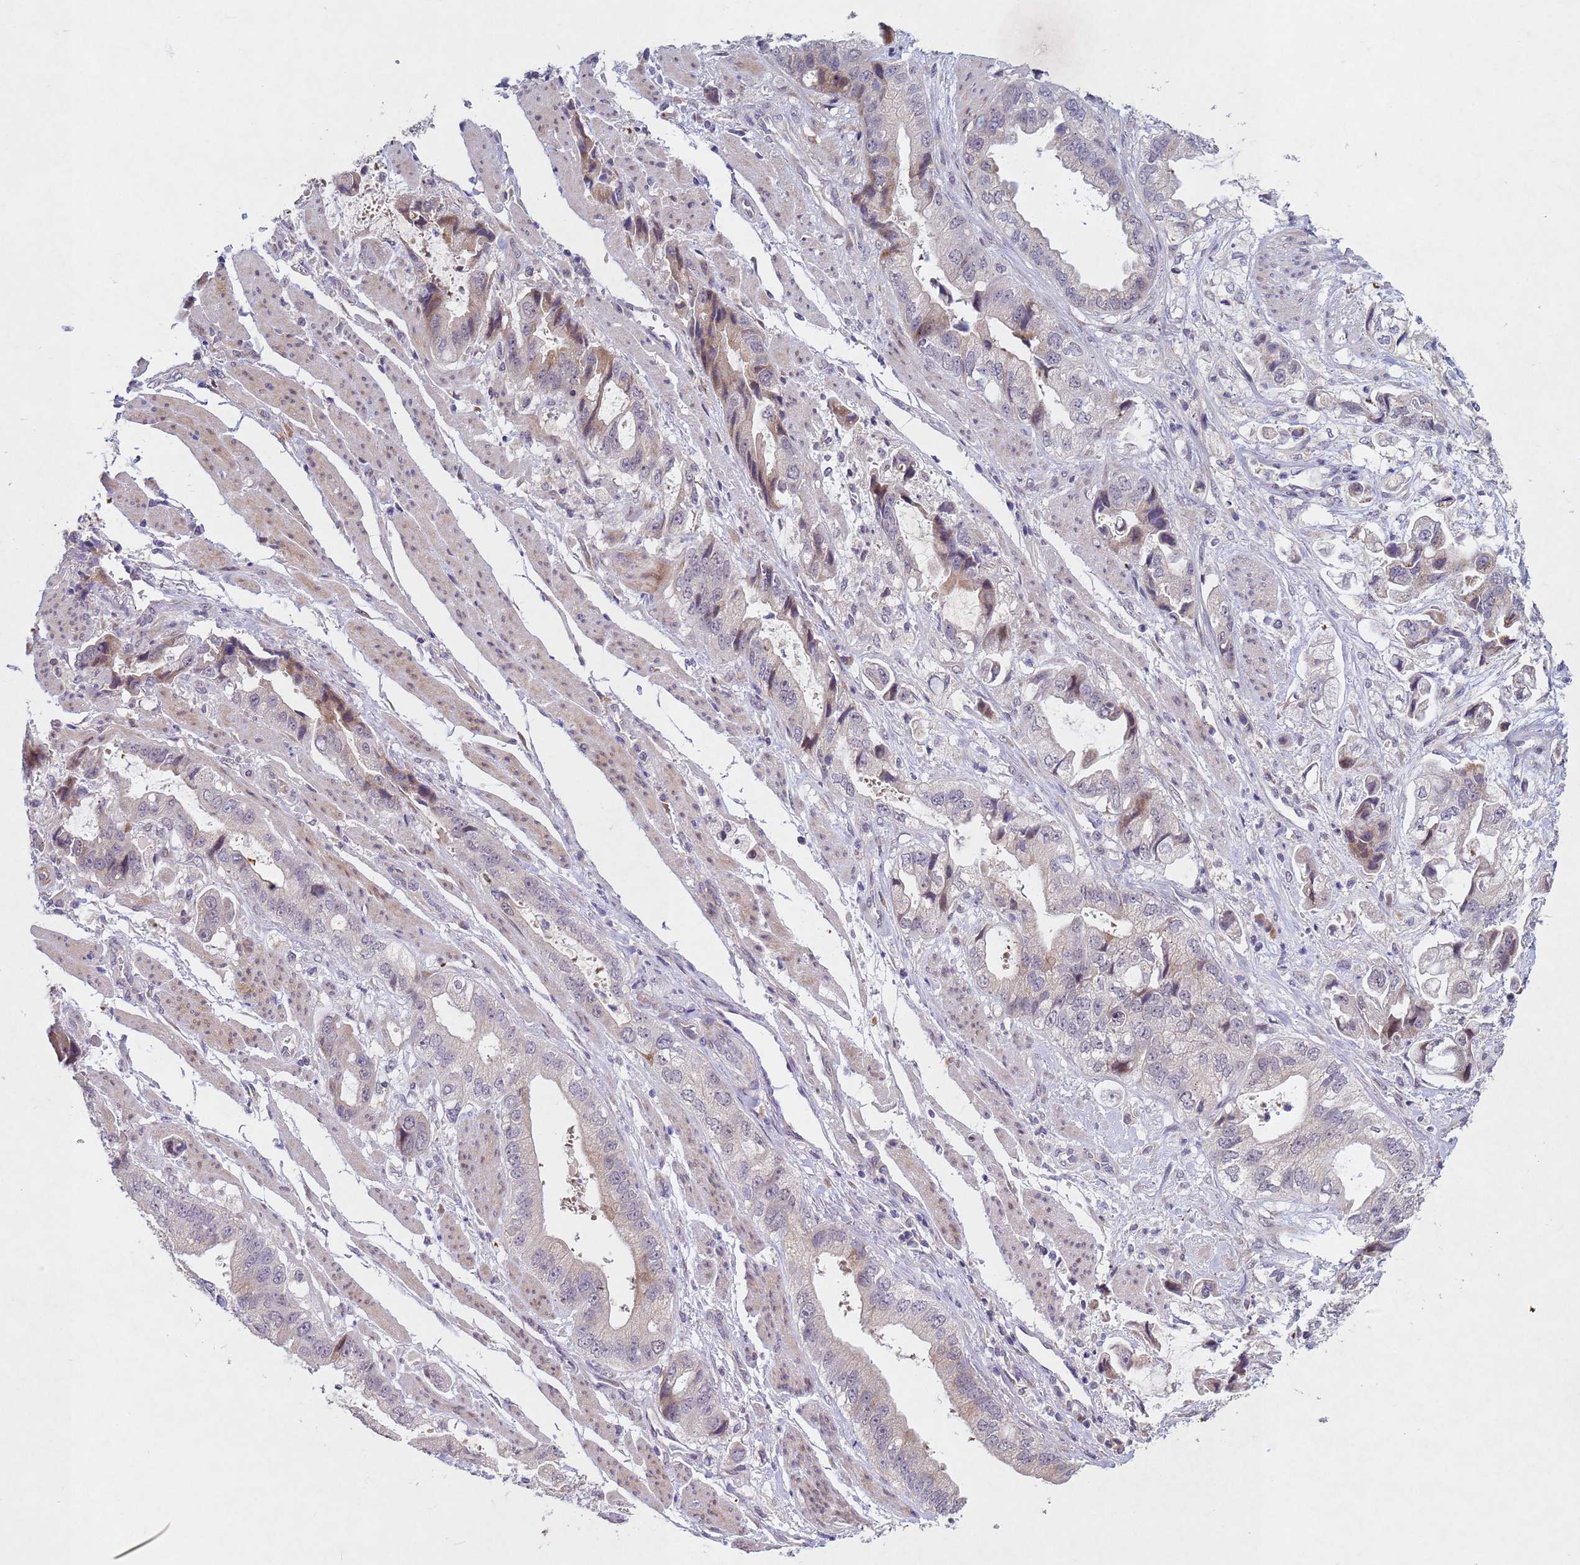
{"staining": {"intensity": "moderate", "quantity": "<25%", "location": "cytoplasmic/membranous"}, "tissue": "stomach cancer", "cell_type": "Tumor cells", "image_type": "cancer", "snomed": [{"axis": "morphology", "description": "Adenocarcinoma, NOS"}, {"axis": "topography", "description": "Stomach"}], "caption": "A brown stain shows moderate cytoplasmic/membranous staining of a protein in human adenocarcinoma (stomach) tumor cells.", "gene": "TNPO2", "patient": {"sex": "male", "age": 62}}